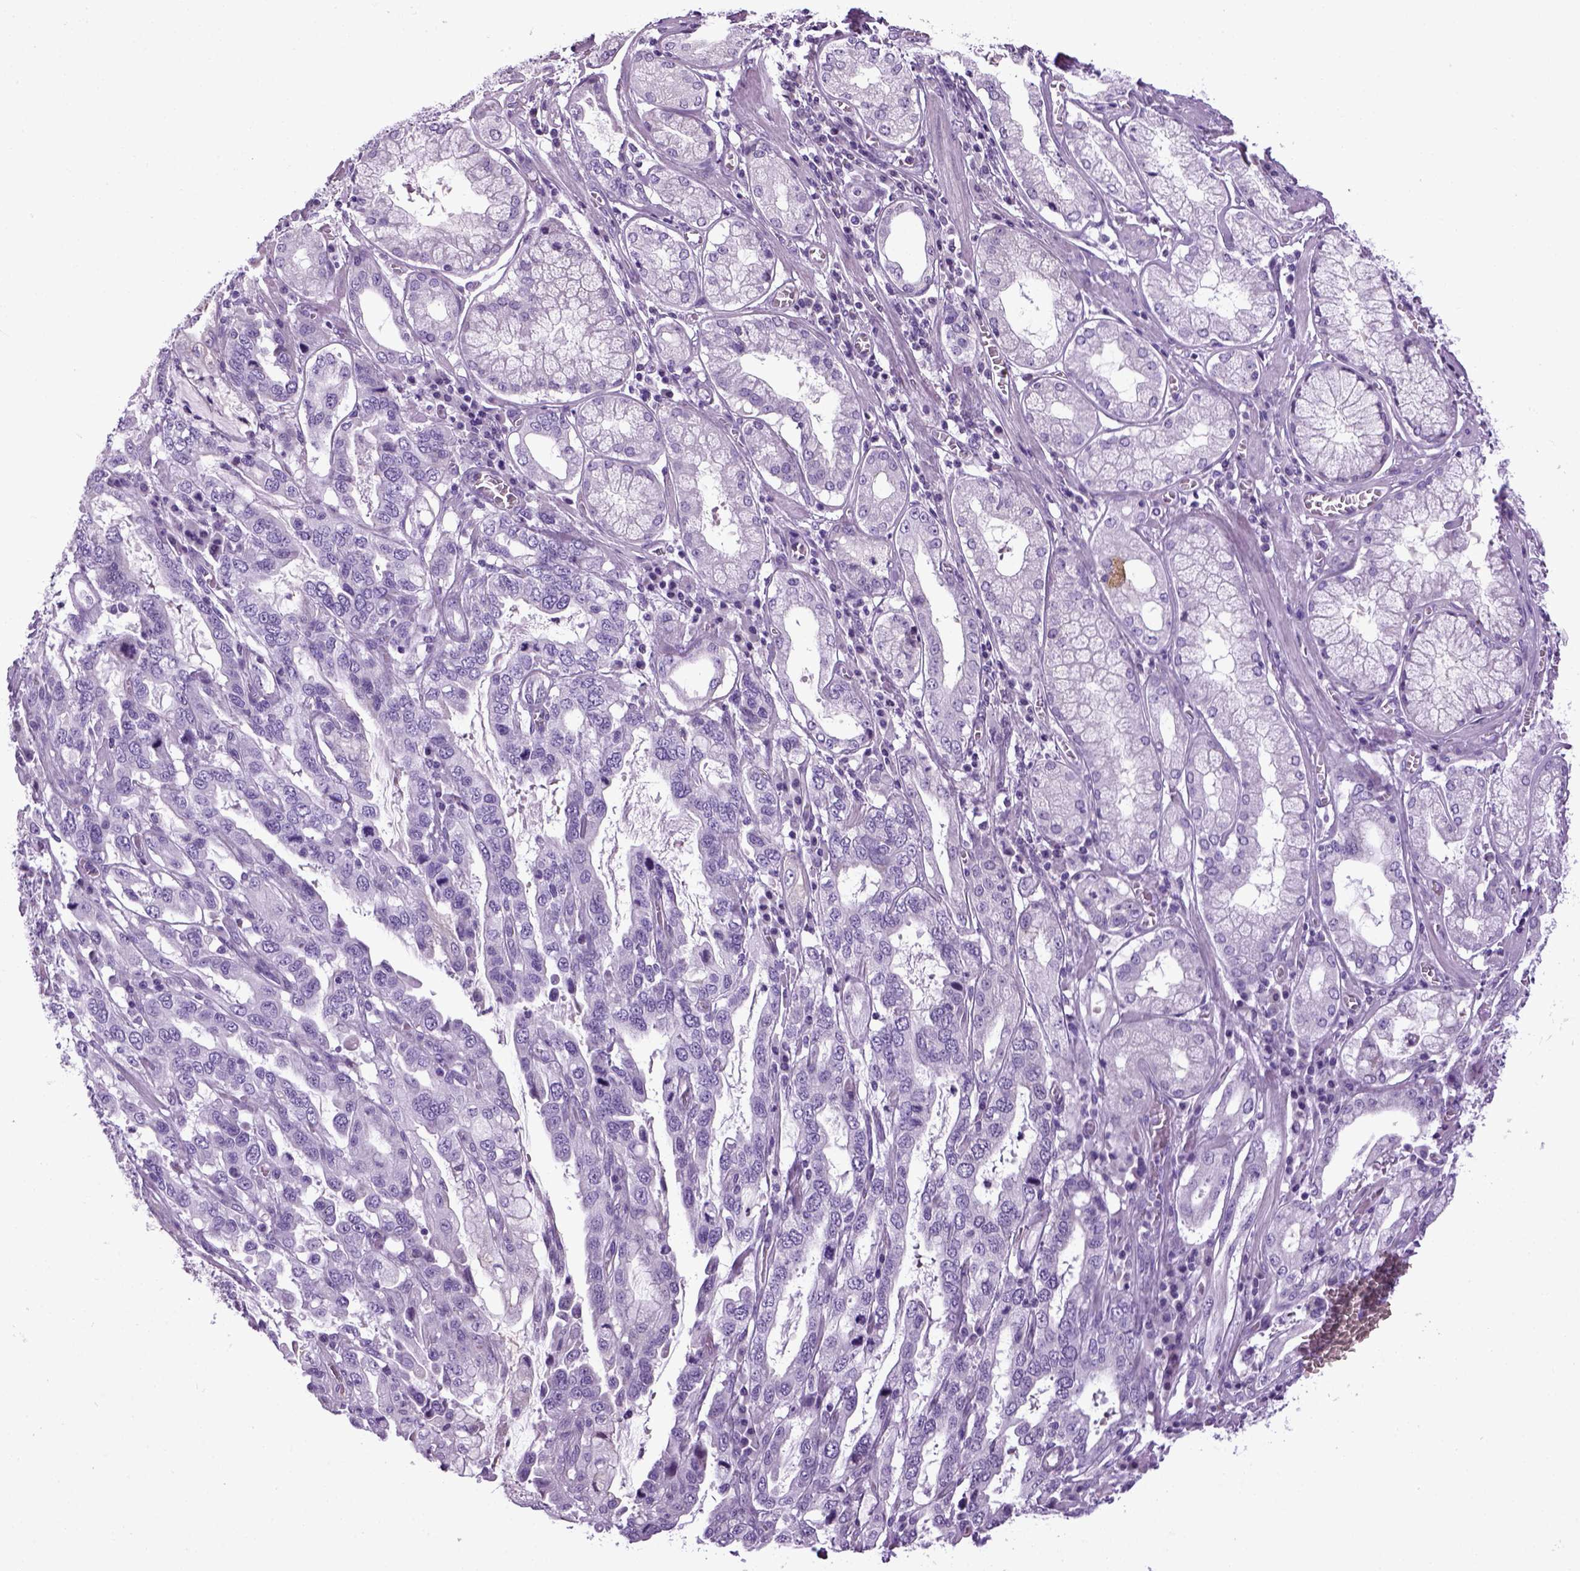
{"staining": {"intensity": "negative", "quantity": "none", "location": "none"}, "tissue": "stomach cancer", "cell_type": "Tumor cells", "image_type": "cancer", "snomed": [{"axis": "morphology", "description": "Adenocarcinoma, NOS"}, {"axis": "topography", "description": "Stomach, lower"}], "caption": "Immunohistochemistry (IHC) image of stomach adenocarcinoma stained for a protein (brown), which demonstrates no positivity in tumor cells.", "gene": "HMCN2", "patient": {"sex": "female", "age": 76}}